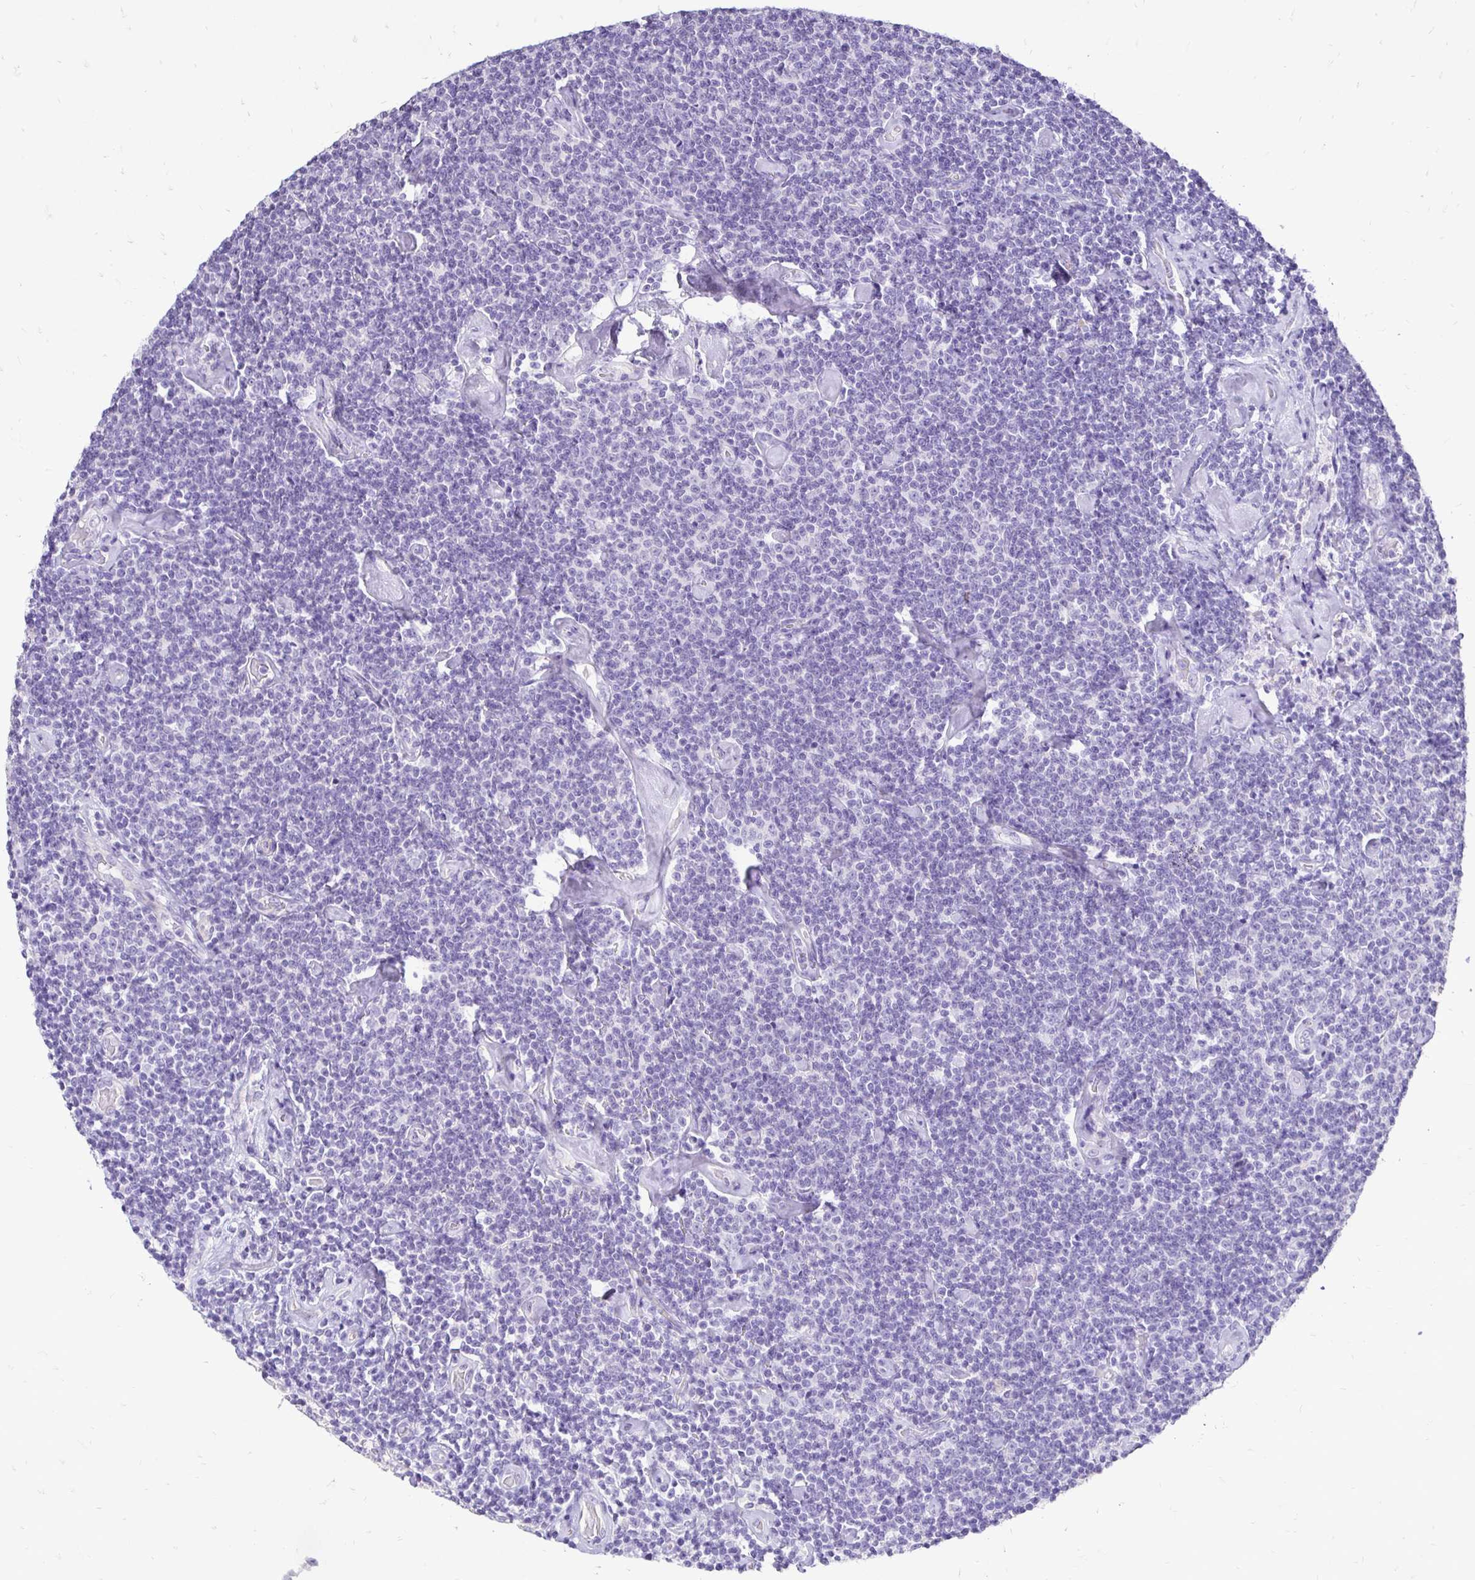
{"staining": {"intensity": "negative", "quantity": "none", "location": "none"}, "tissue": "lymphoma", "cell_type": "Tumor cells", "image_type": "cancer", "snomed": [{"axis": "morphology", "description": "Malignant lymphoma, non-Hodgkin's type, Low grade"}, {"axis": "topography", "description": "Lymph node"}], "caption": "DAB (3,3'-diaminobenzidine) immunohistochemical staining of human lymphoma exhibits no significant positivity in tumor cells.", "gene": "TAF1D", "patient": {"sex": "male", "age": 81}}